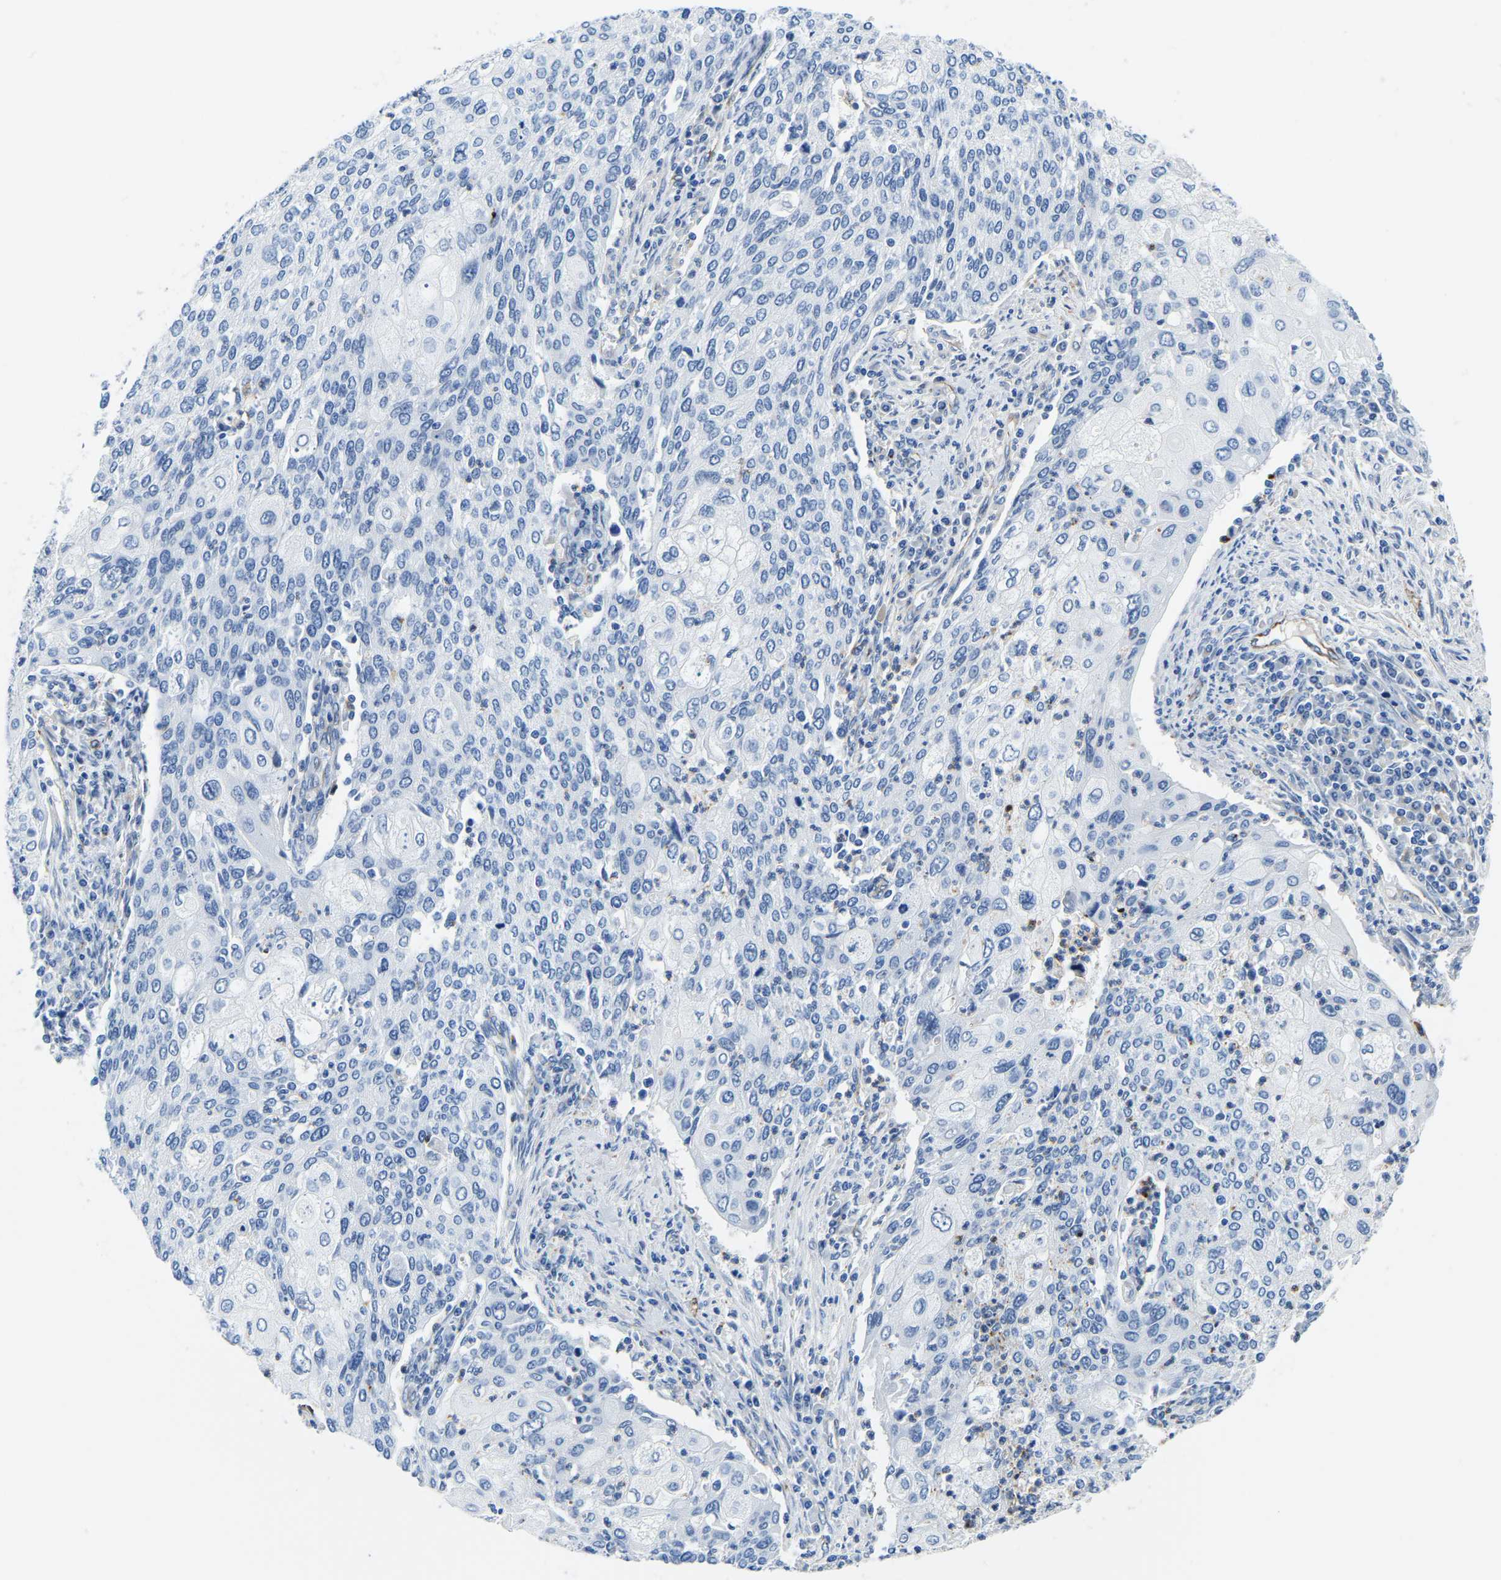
{"staining": {"intensity": "negative", "quantity": "none", "location": "none"}, "tissue": "cervical cancer", "cell_type": "Tumor cells", "image_type": "cancer", "snomed": [{"axis": "morphology", "description": "Squamous cell carcinoma, NOS"}, {"axis": "topography", "description": "Cervix"}], "caption": "High power microscopy image of an immunohistochemistry photomicrograph of cervical squamous cell carcinoma, revealing no significant staining in tumor cells.", "gene": "MS4A3", "patient": {"sex": "female", "age": 40}}